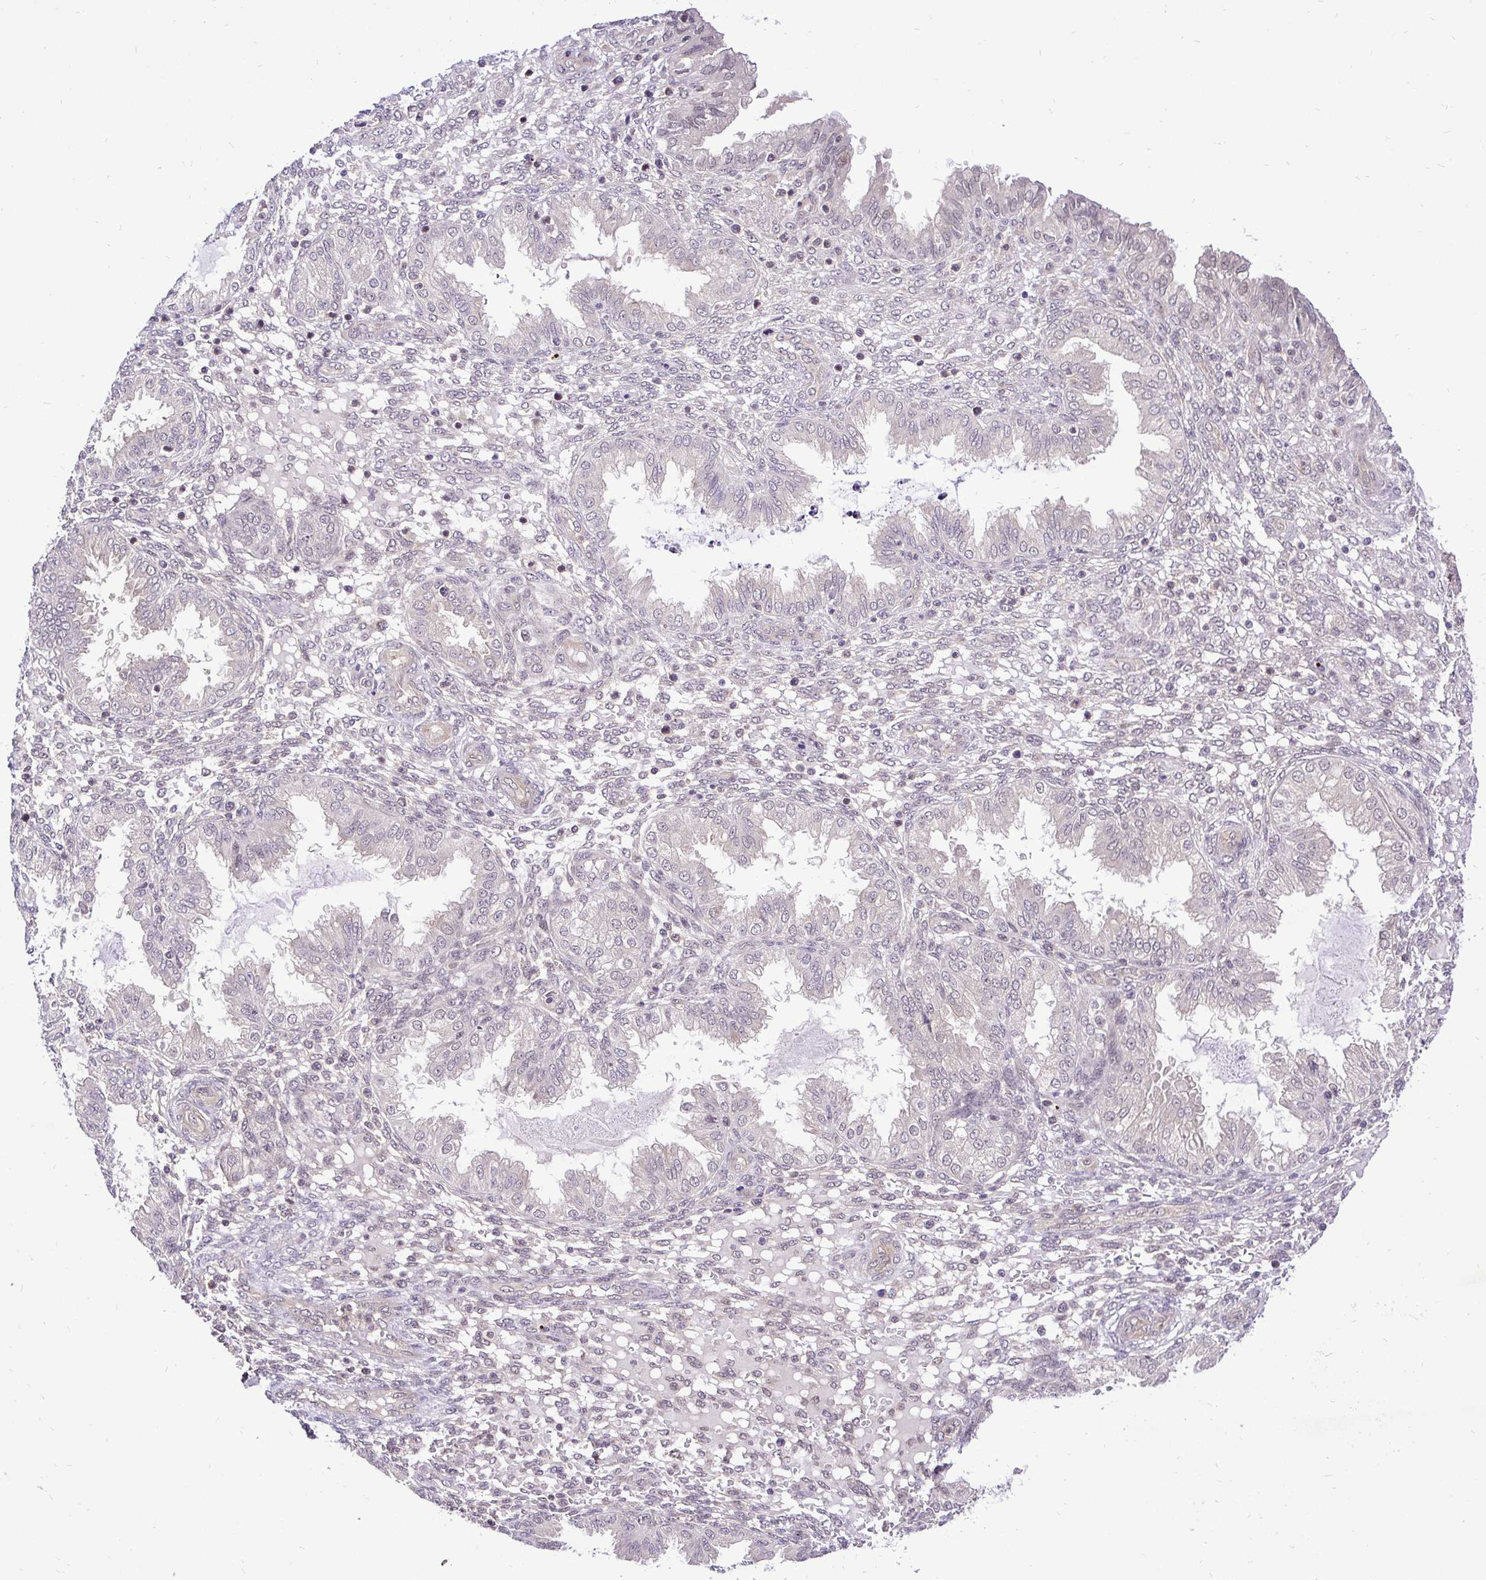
{"staining": {"intensity": "negative", "quantity": "none", "location": "none"}, "tissue": "endometrium", "cell_type": "Cells in endometrial stroma", "image_type": "normal", "snomed": [{"axis": "morphology", "description": "Normal tissue, NOS"}, {"axis": "topography", "description": "Endometrium"}], "caption": "Immunohistochemistry histopathology image of benign endometrium stained for a protein (brown), which reveals no staining in cells in endometrial stroma.", "gene": "UBE2M", "patient": {"sex": "female", "age": 33}}